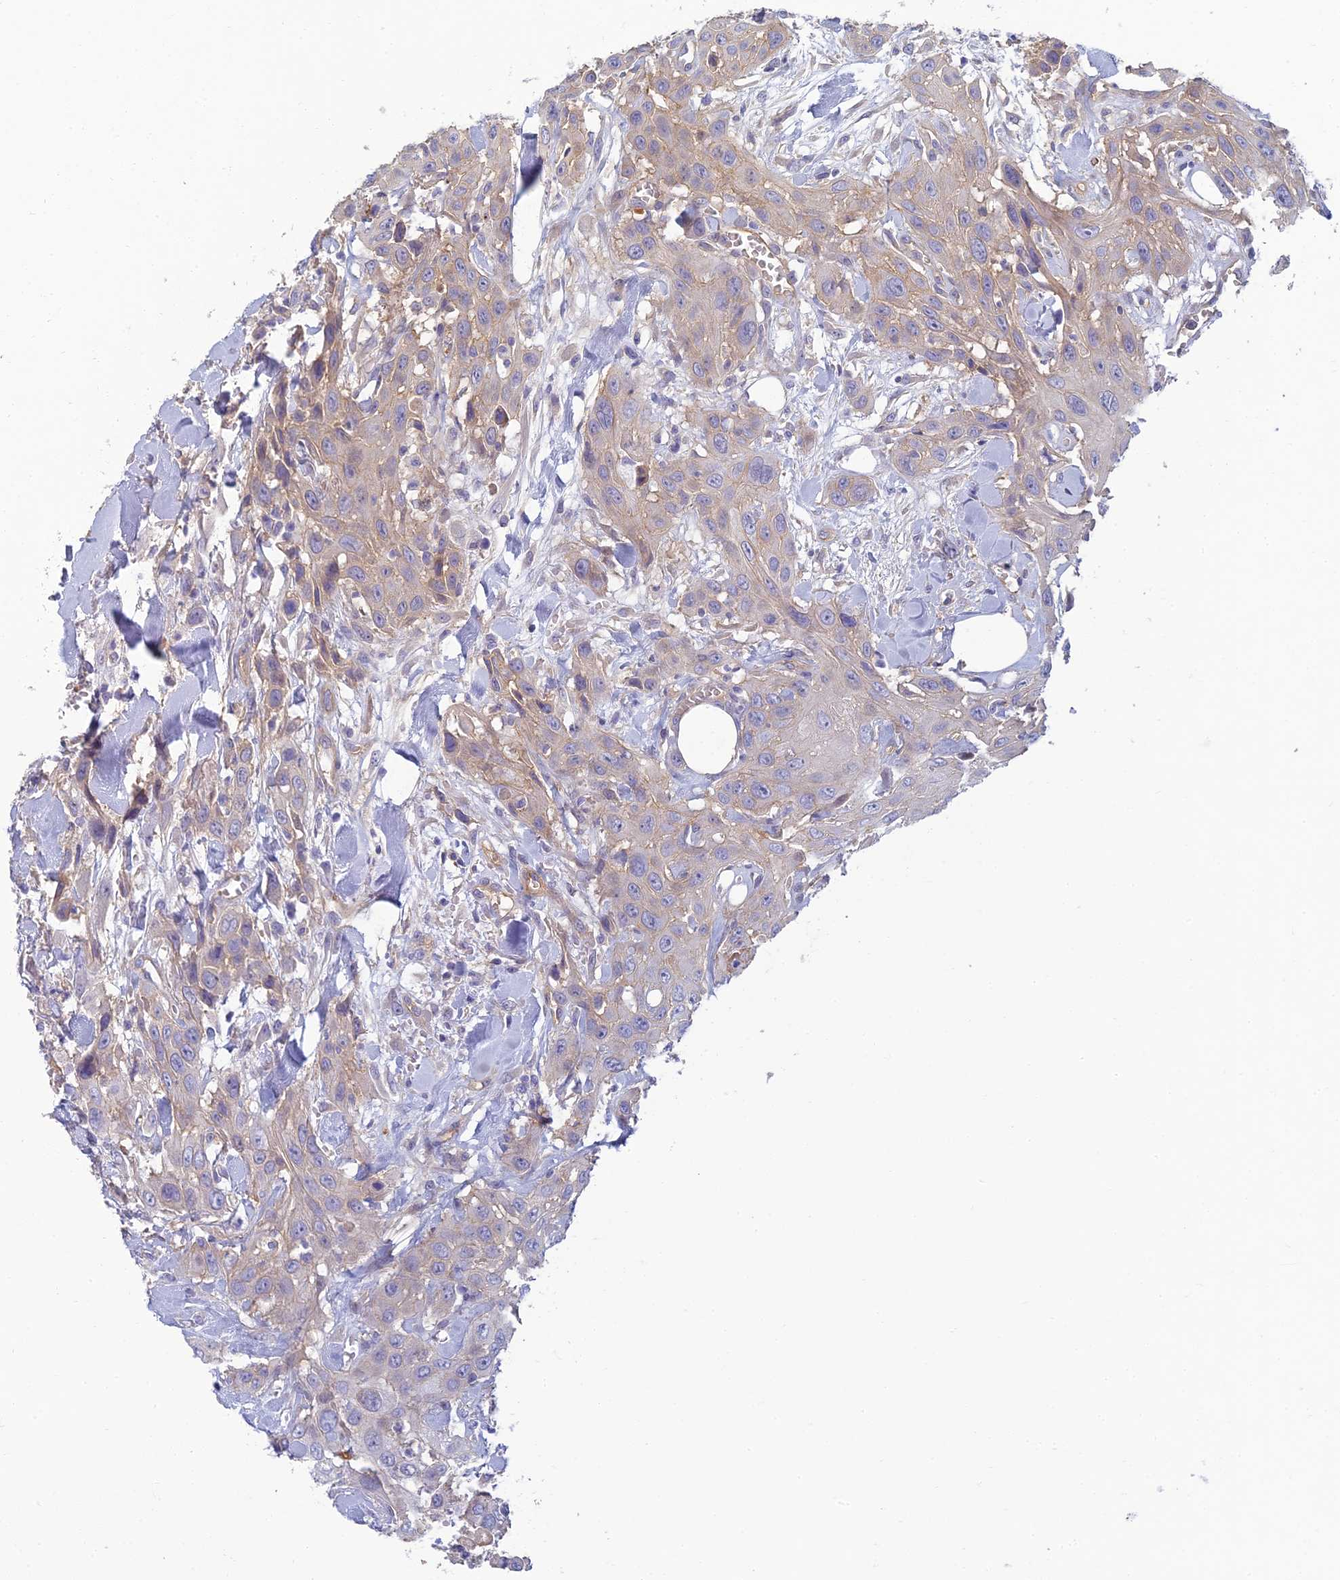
{"staining": {"intensity": "weak", "quantity": "<25%", "location": "cytoplasmic/membranous"}, "tissue": "head and neck cancer", "cell_type": "Tumor cells", "image_type": "cancer", "snomed": [{"axis": "morphology", "description": "Squamous cell carcinoma, NOS"}, {"axis": "topography", "description": "Head-Neck"}], "caption": "IHC photomicrograph of neoplastic tissue: head and neck squamous cell carcinoma stained with DAB (3,3'-diaminobenzidine) reveals no significant protein expression in tumor cells. The staining is performed using DAB brown chromogen with nuclei counter-stained in using hematoxylin.", "gene": "NEURL1", "patient": {"sex": "male", "age": 81}}